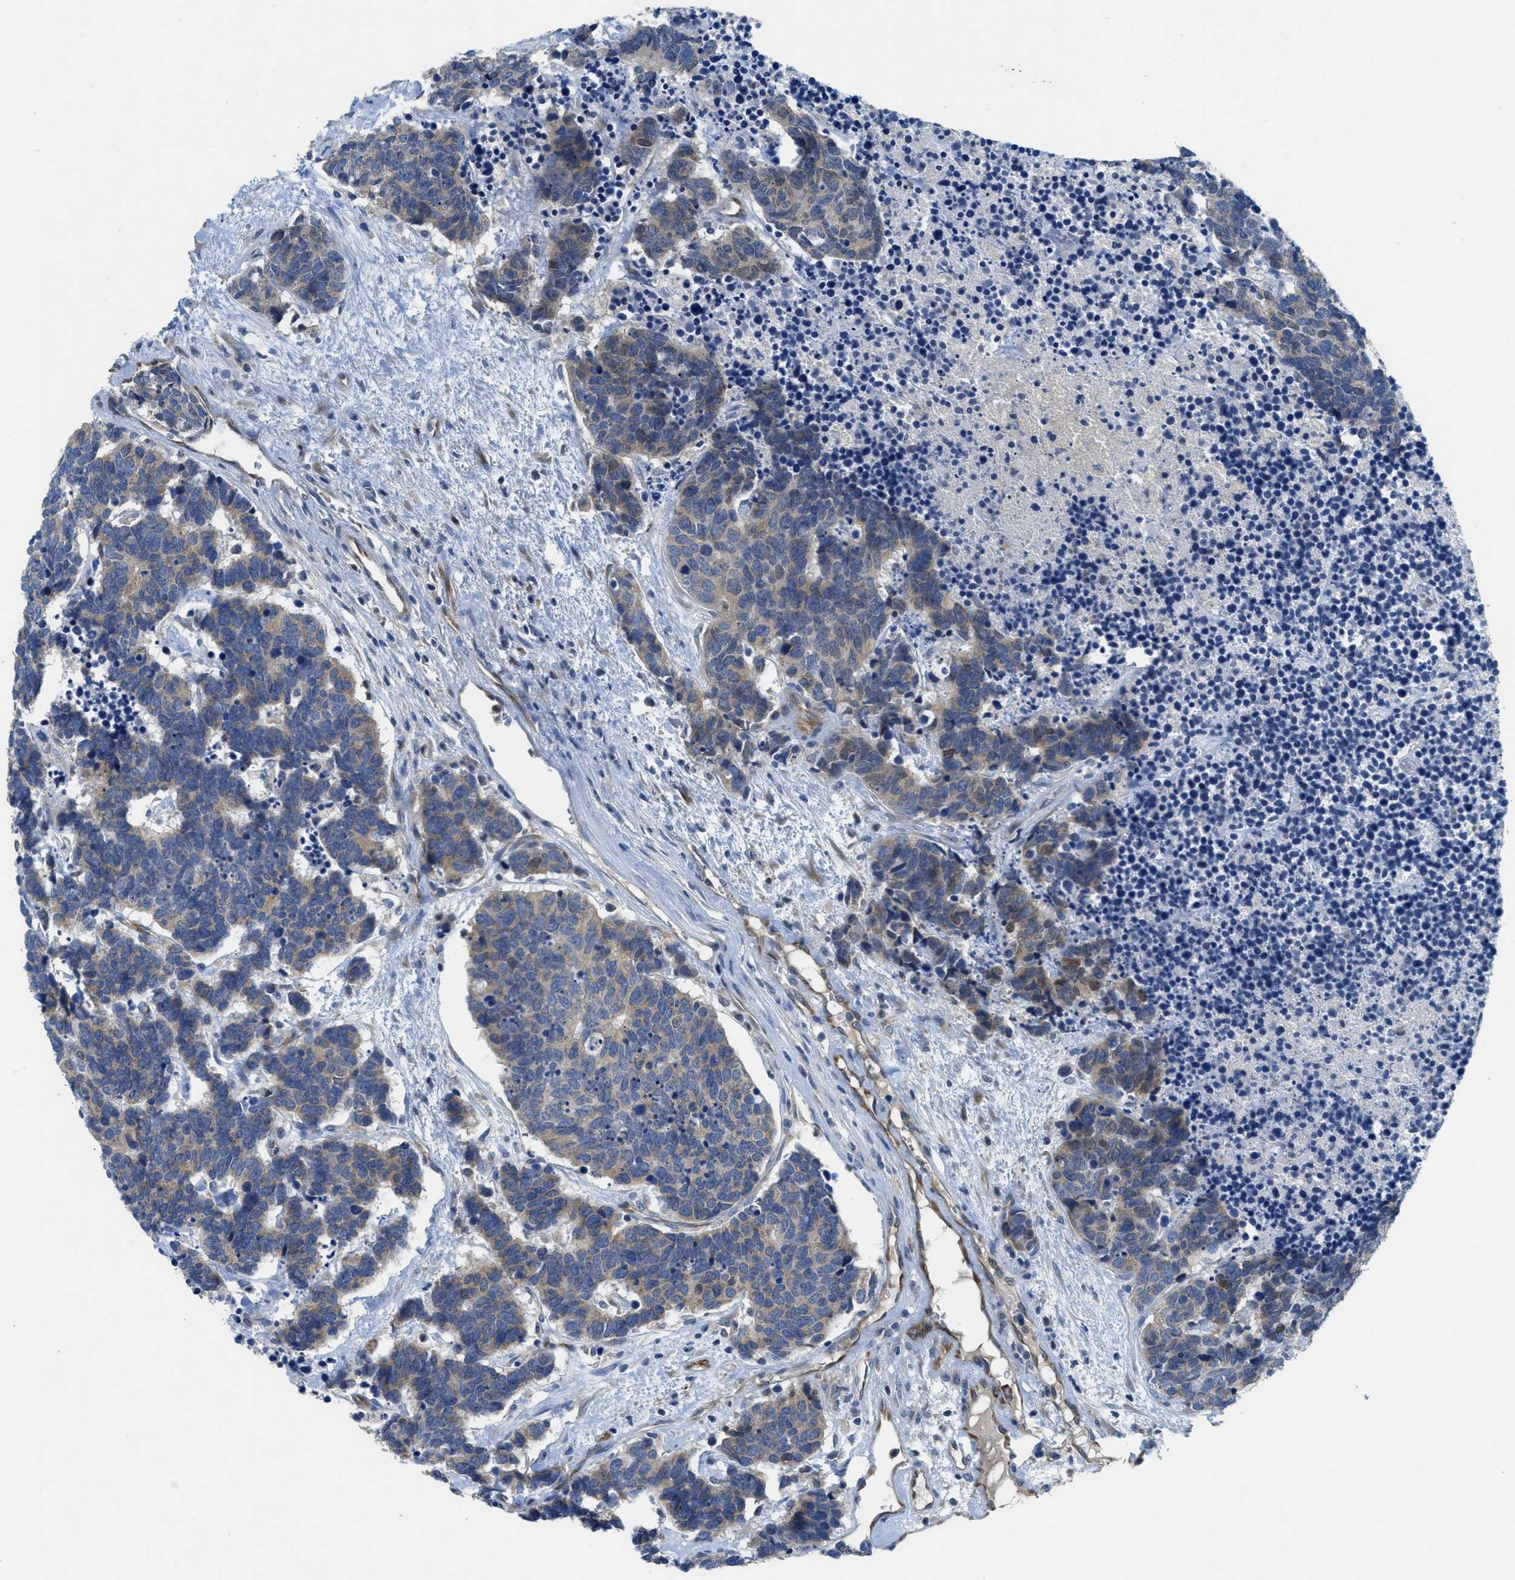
{"staining": {"intensity": "weak", "quantity": "25%-75%", "location": "cytoplasmic/membranous"}, "tissue": "carcinoid", "cell_type": "Tumor cells", "image_type": "cancer", "snomed": [{"axis": "morphology", "description": "Carcinoma, NOS"}, {"axis": "morphology", "description": "Carcinoid, malignant, NOS"}, {"axis": "topography", "description": "Urinary bladder"}], "caption": "Brown immunohistochemical staining in human carcinoid demonstrates weak cytoplasmic/membranous positivity in approximately 25%-75% of tumor cells.", "gene": "PGR", "patient": {"sex": "male", "age": 57}}